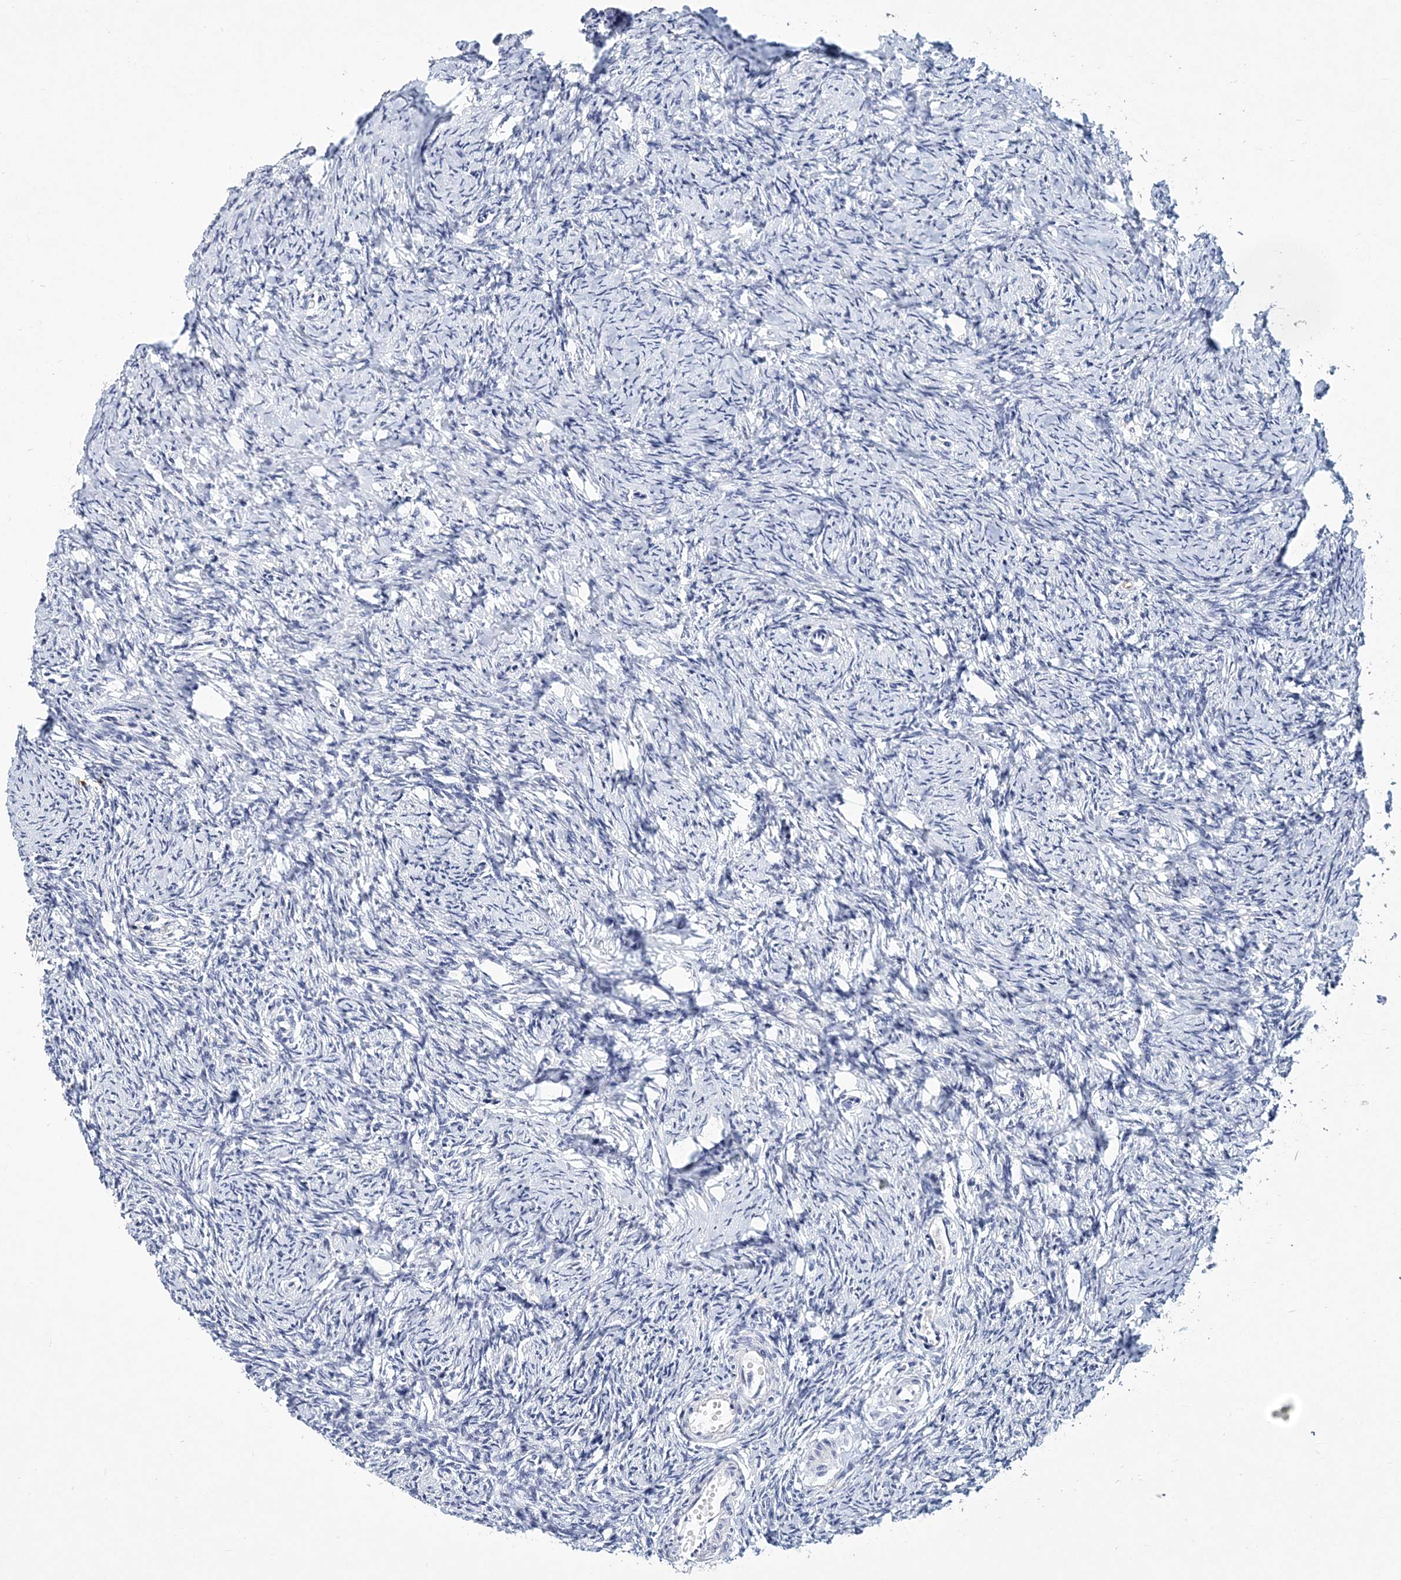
{"staining": {"intensity": "negative", "quantity": "none", "location": "none"}, "tissue": "ovary", "cell_type": "Follicle cells", "image_type": "normal", "snomed": [{"axis": "morphology", "description": "Normal tissue, NOS"}, {"axis": "morphology", "description": "Cyst, NOS"}, {"axis": "topography", "description": "Ovary"}], "caption": "IHC histopathology image of normal ovary stained for a protein (brown), which shows no positivity in follicle cells.", "gene": "ITGA2B", "patient": {"sex": "female", "age": 33}}